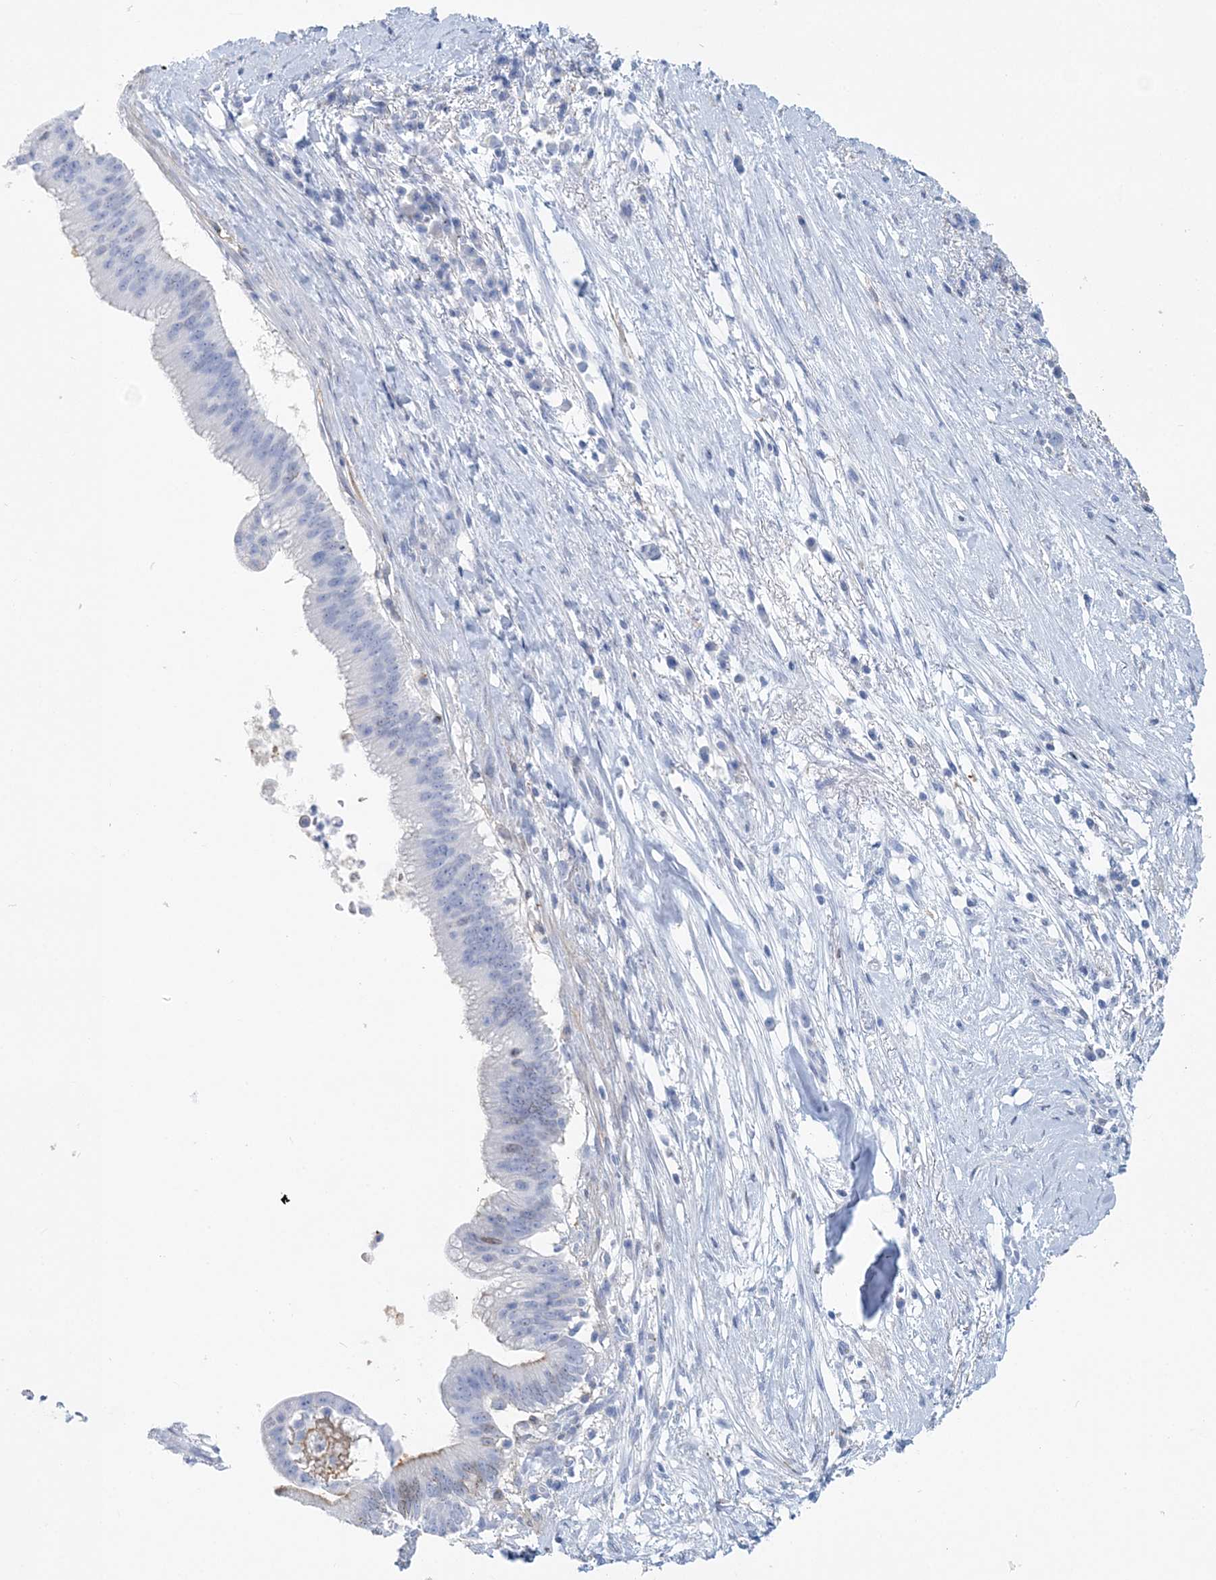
{"staining": {"intensity": "negative", "quantity": "none", "location": "none"}, "tissue": "pancreatic cancer", "cell_type": "Tumor cells", "image_type": "cancer", "snomed": [{"axis": "morphology", "description": "Adenocarcinoma, NOS"}, {"axis": "topography", "description": "Pancreas"}], "caption": "This is a image of immunohistochemistry (IHC) staining of adenocarcinoma (pancreatic), which shows no positivity in tumor cells.", "gene": "NKX6-1", "patient": {"sex": "male", "age": 68}}